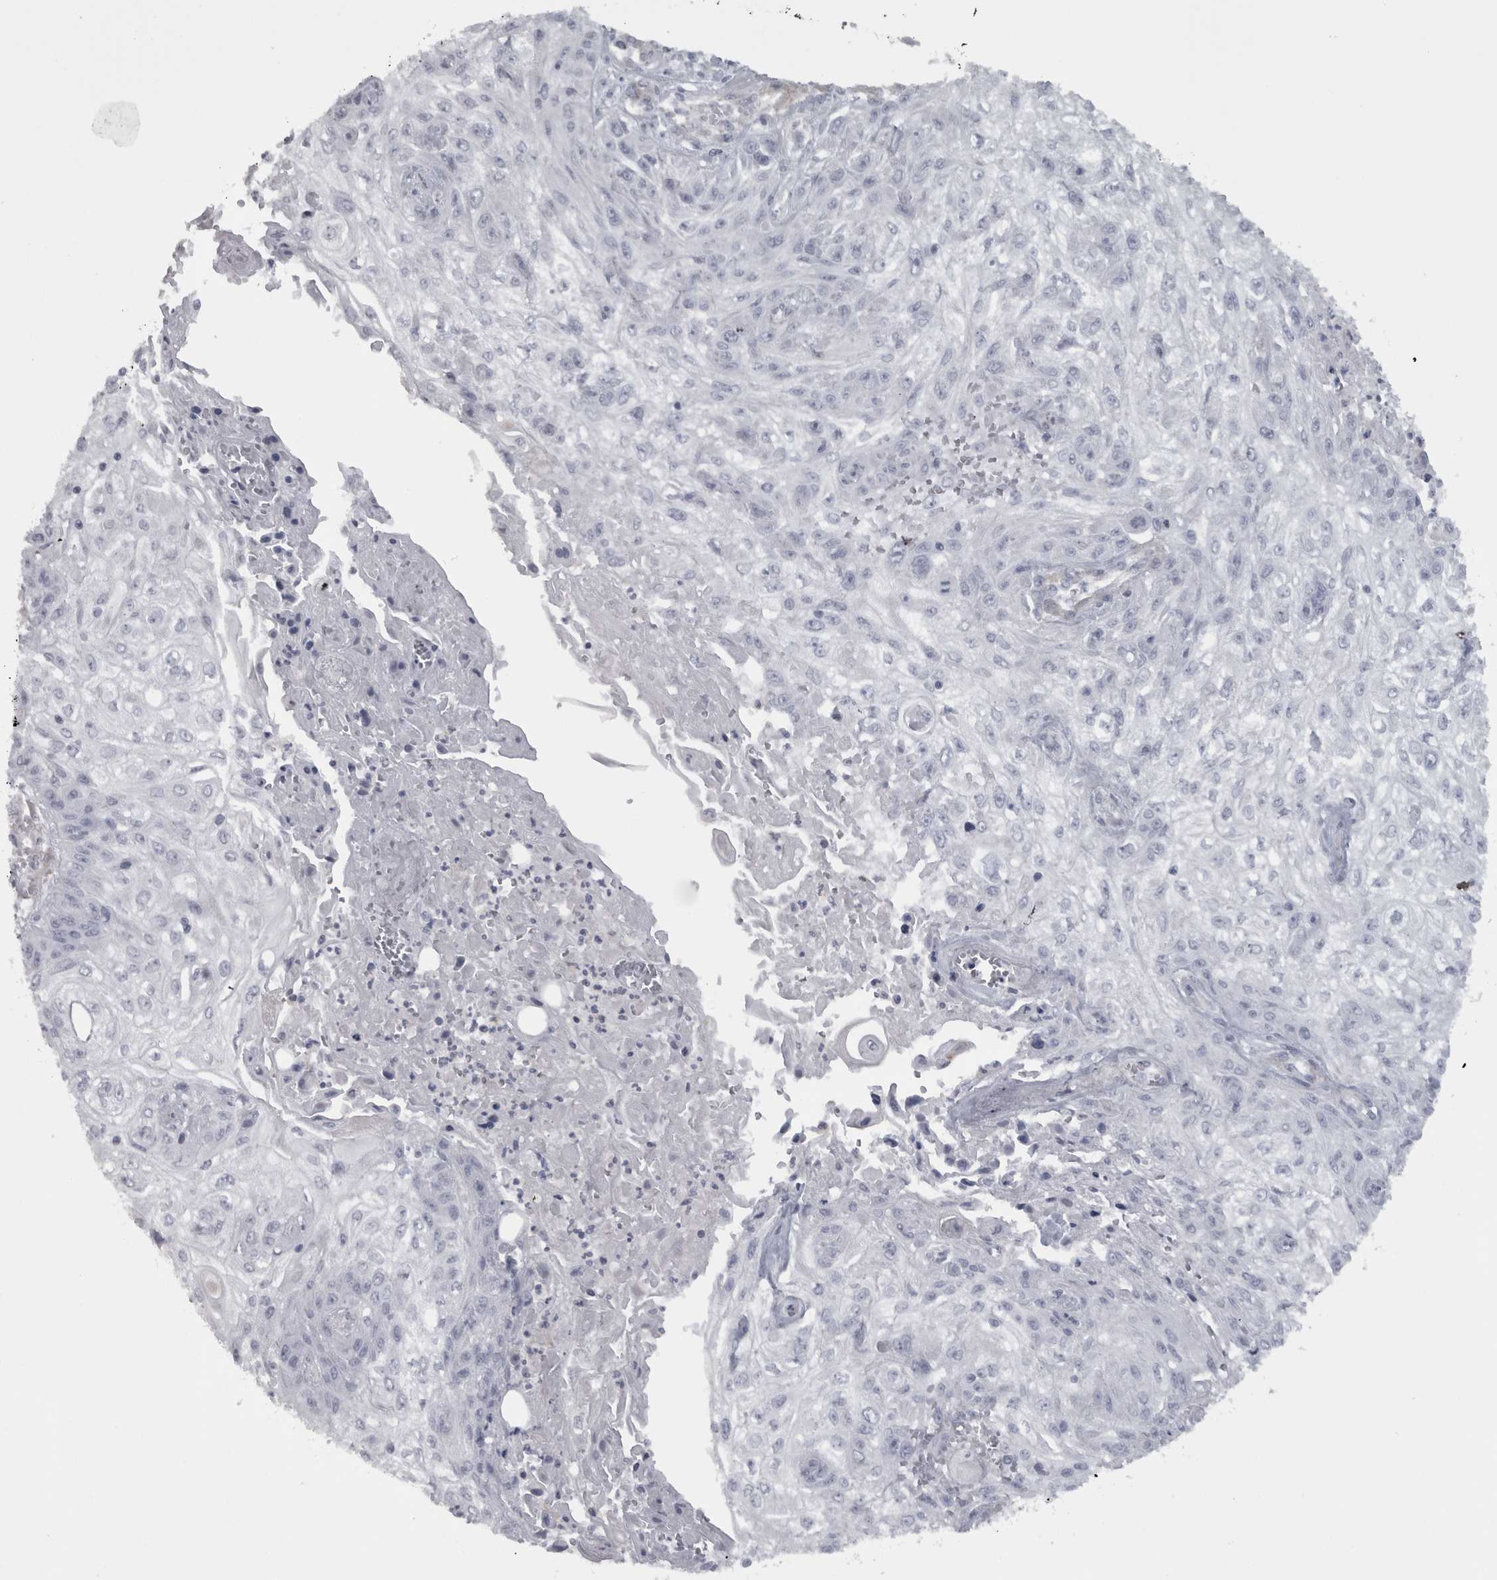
{"staining": {"intensity": "negative", "quantity": "none", "location": "none"}, "tissue": "skin cancer", "cell_type": "Tumor cells", "image_type": "cancer", "snomed": [{"axis": "morphology", "description": "Squamous cell carcinoma, NOS"}, {"axis": "morphology", "description": "Squamous cell carcinoma, metastatic, NOS"}, {"axis": "topography", "description": "Skin"}, {"axis": "topography", "description": "Lymph node"}], "caption": "Immunohistochemical staining of human skin cancer displays no significant positivity in tumor cells.", "gene": "PPP1R12B", "patient": {"sex": "male", "age": 75}}